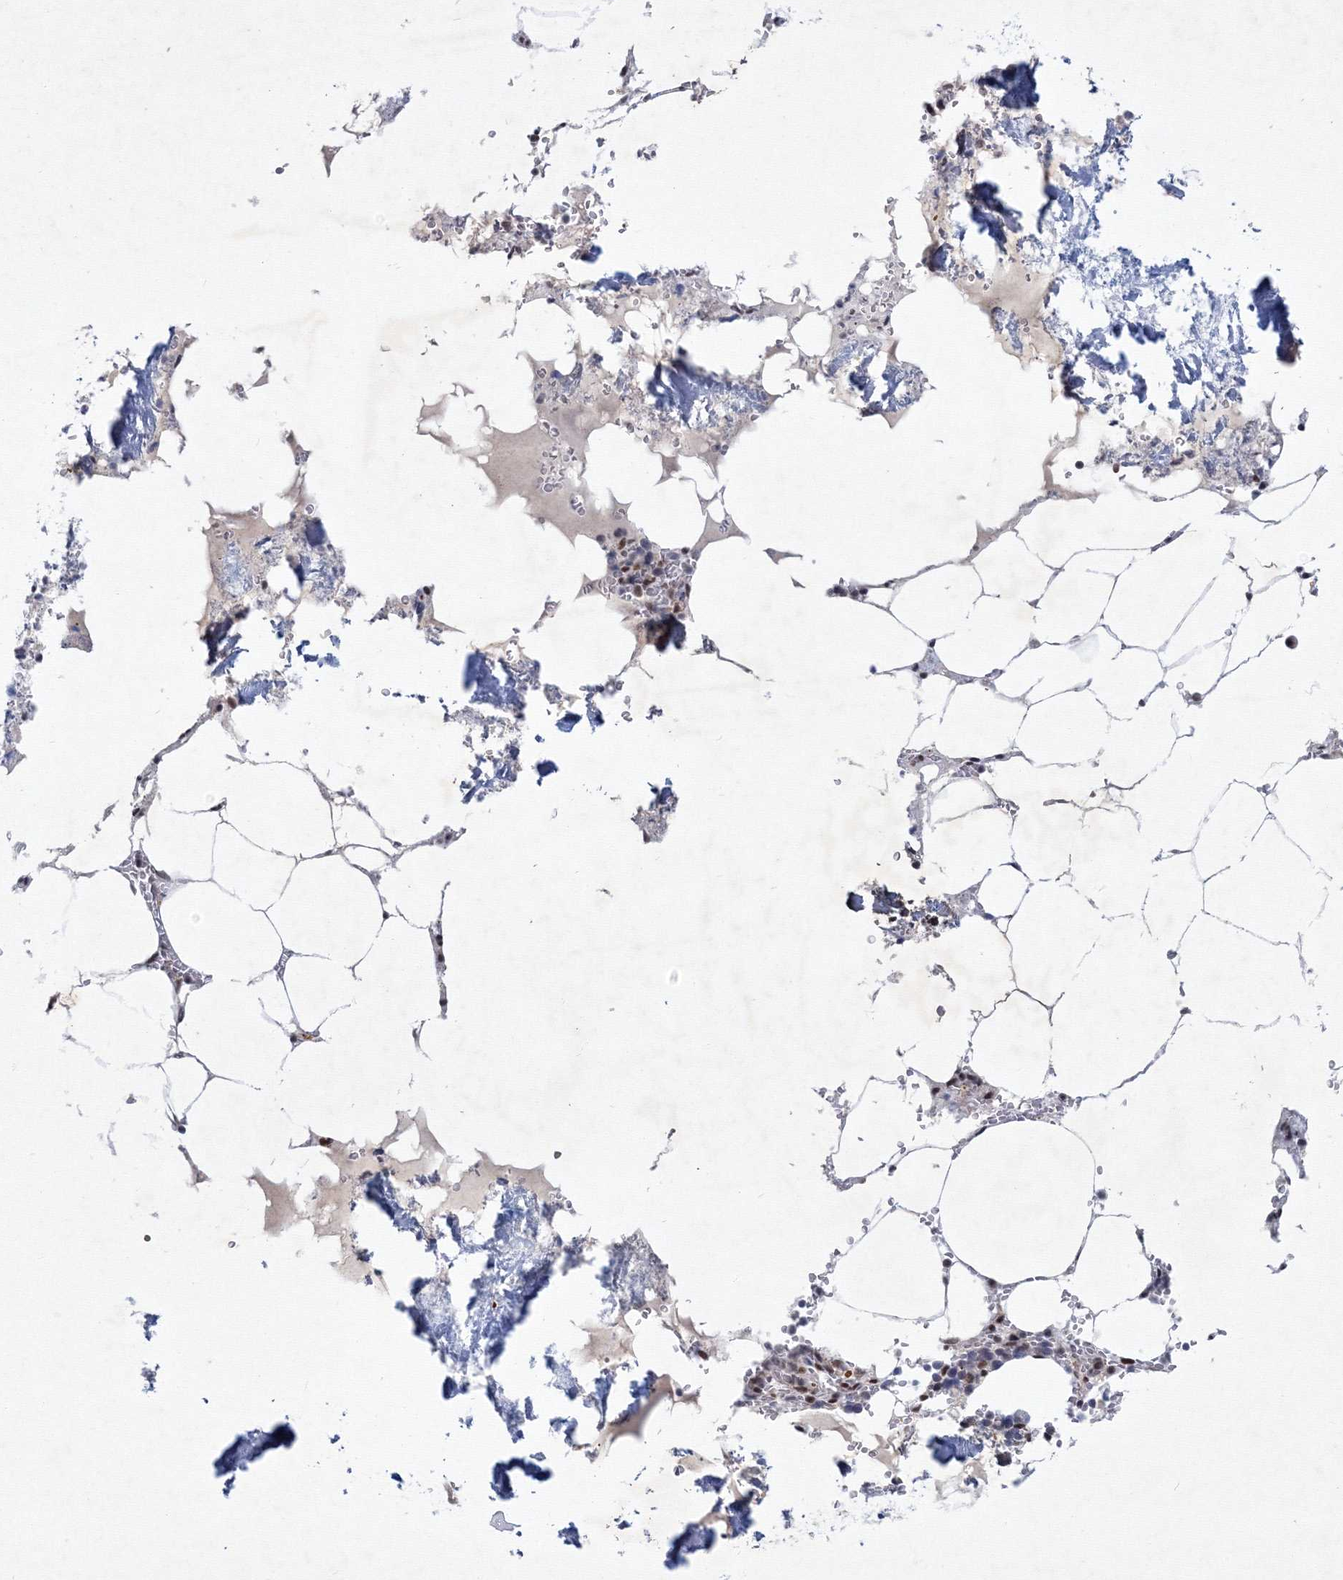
{"staining": {"intensity": "moderate", "quantity": "<25%", "location": "nuclear"}, "tissue": "bone marrow", "cell_type": "Hematopoietic cells", "image_type": "normal", "snomed": [{"axis": "morphology", "description": "Normal tissue, NOS"}, {"axis": "topography", "description": "Bone marrow"}], "caption": "About <25% of hematopoietic cells in benign bone marrow show moderate nuclear protein expression as visualized by brown immunohistochemical staining.", "gene": "SF3B6", "patient": {"sex": "male", "age": 70}}